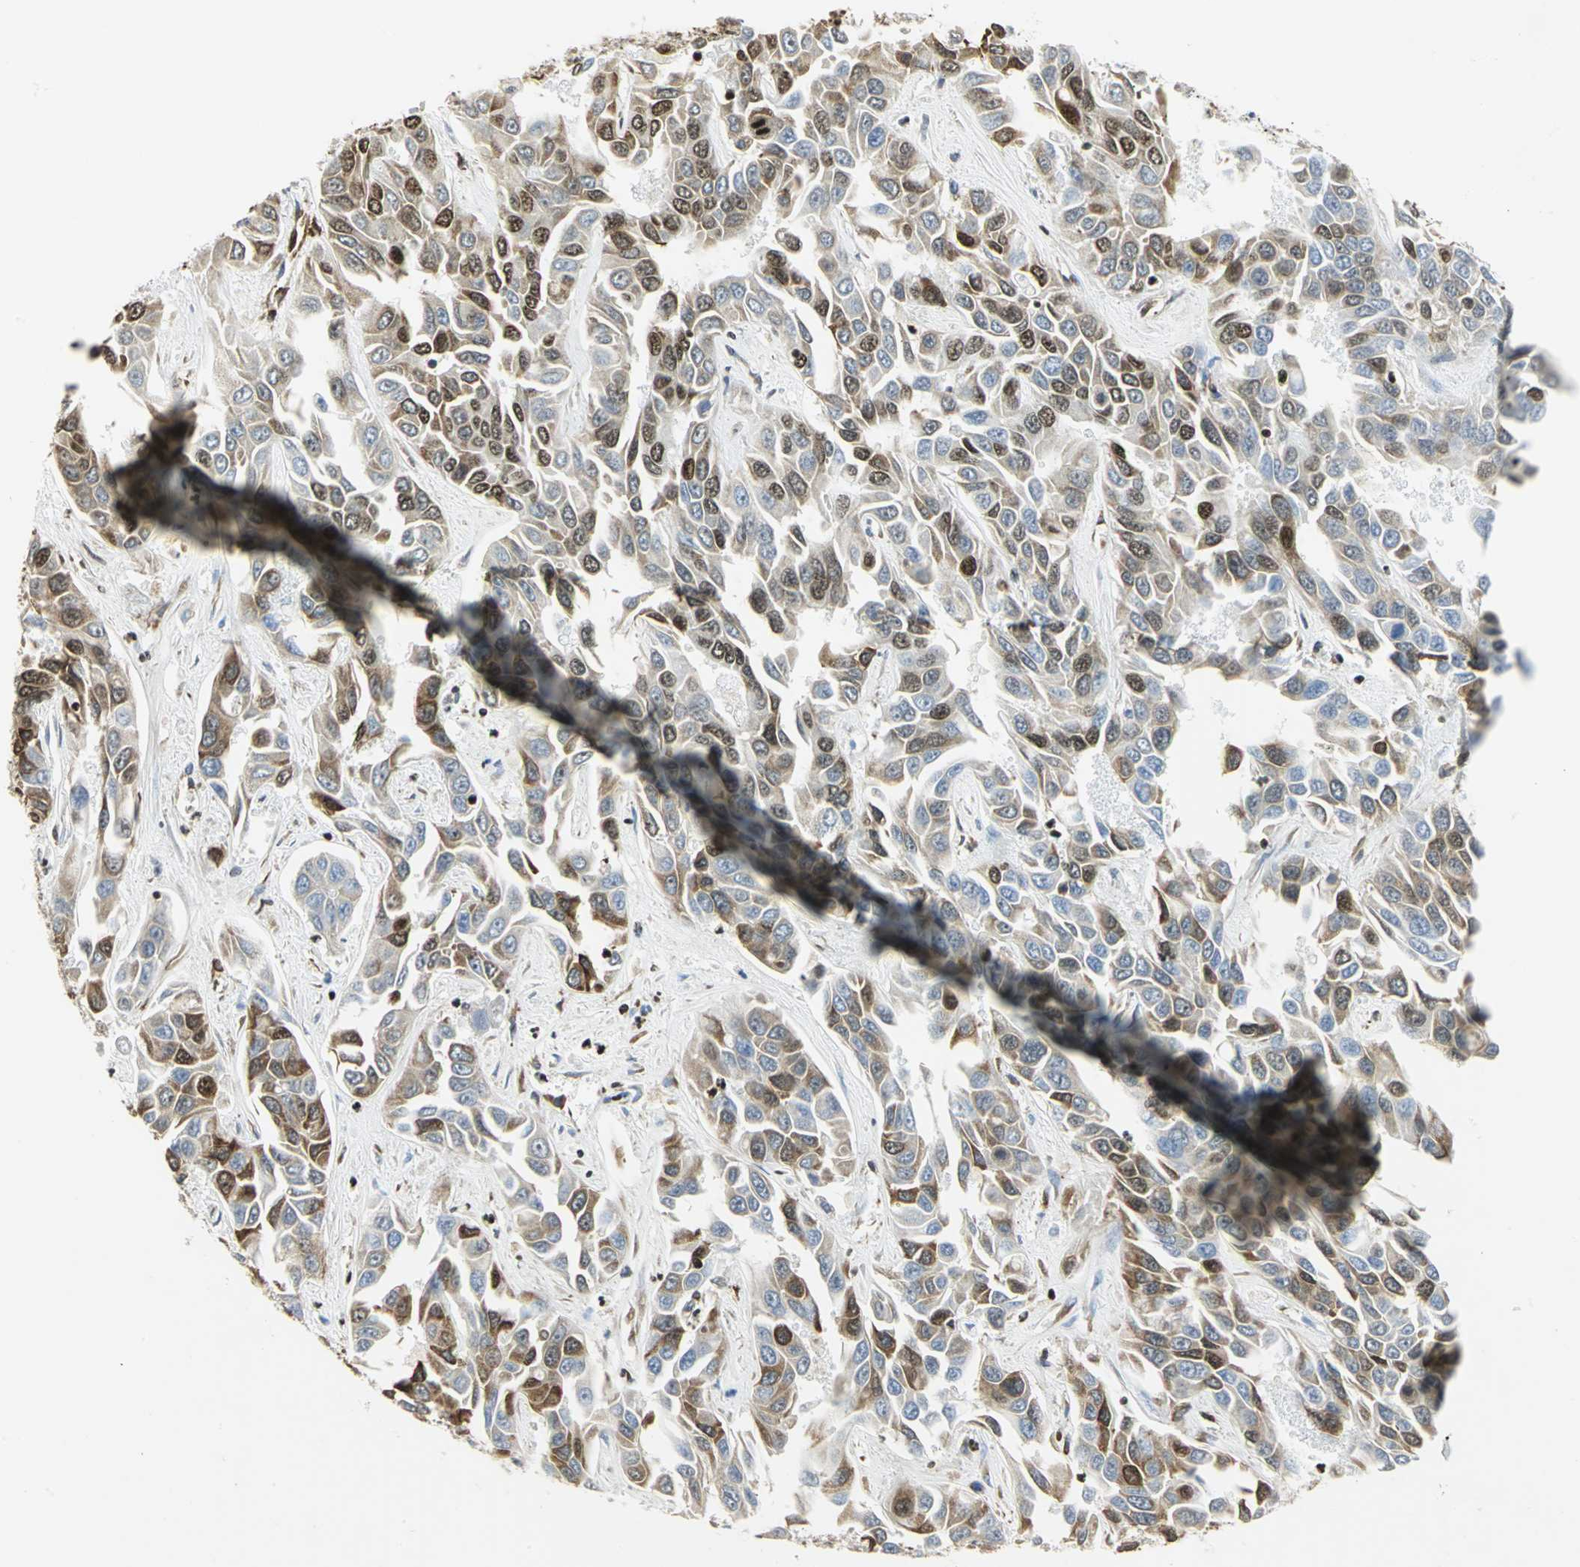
{"staining": {"intensity": "strong", "quantity": ">75%", "location": "cytoplasmic/membranous,nuclear"}, "tissue": "liver cancer", "cell_type": "Tumor cells", "image_type": "cancer", "snomed": [{"axis": "morphology", "description": "Cholangiocarcinoma"}, {"axis": "topography", "description": "Liver"}], "caption": "A high-resolution photomicrograph shows immunohistochemistry (IHC) staining of liver cancer, which exhibits strong cytoplasmic/membranous and nuclear positivity in approximately >75% of tumor cells.", "gene": "HMGB1", "patient": {"sex": "female", "age": 52}}